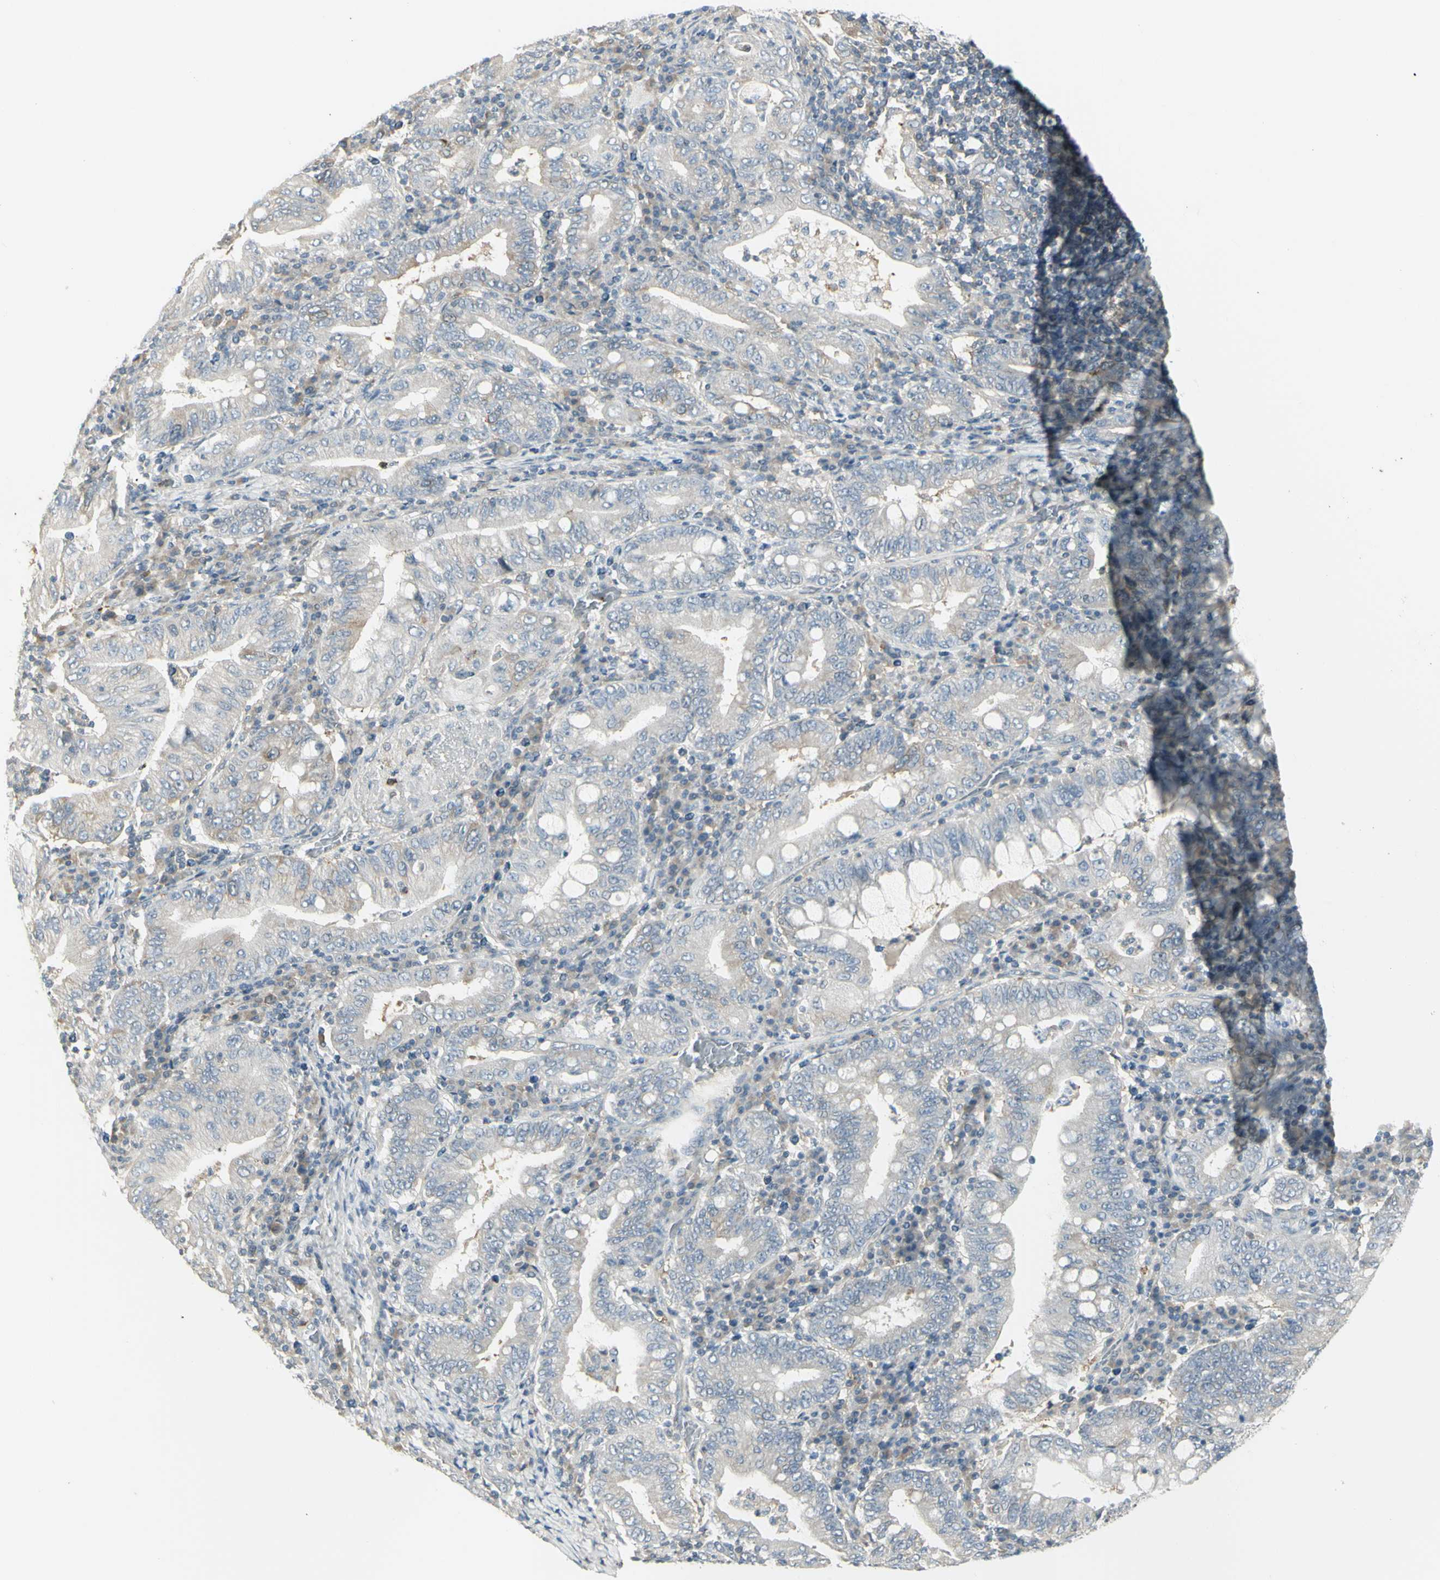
{"staining": {"intensity": "moderate", "quantity": "<25%", "location": "cytoplasmic/membranous"}, "tissue": "stomach cancer", "cell_type": "Tumor cells", "image_type": "cancer", "snomed": [{"axis": "morphology", "description": "Normal tissue, NOS"}, {"axis": "morphology", "description": "Adenocarcinoma, NOS"}, {"axis": "topography", "description": "Esophagus"}, {"axis": "topography", "description": "Stomach, upper"}, {"axis": "topography", "description": "Peripheral nerve tissue"}], "caption": "This photomicrograph exhibits adenocarcinoma (stomach) stained with immunohistochemistry (IHC) to label a protein in brown. The cytoplasmic/membranous of tumor cells show moderate positivity for the protein. Nuclei are counter-stained blue.", "gene": "CCNB2", "patient": {"sex": "male", "age": 62}}